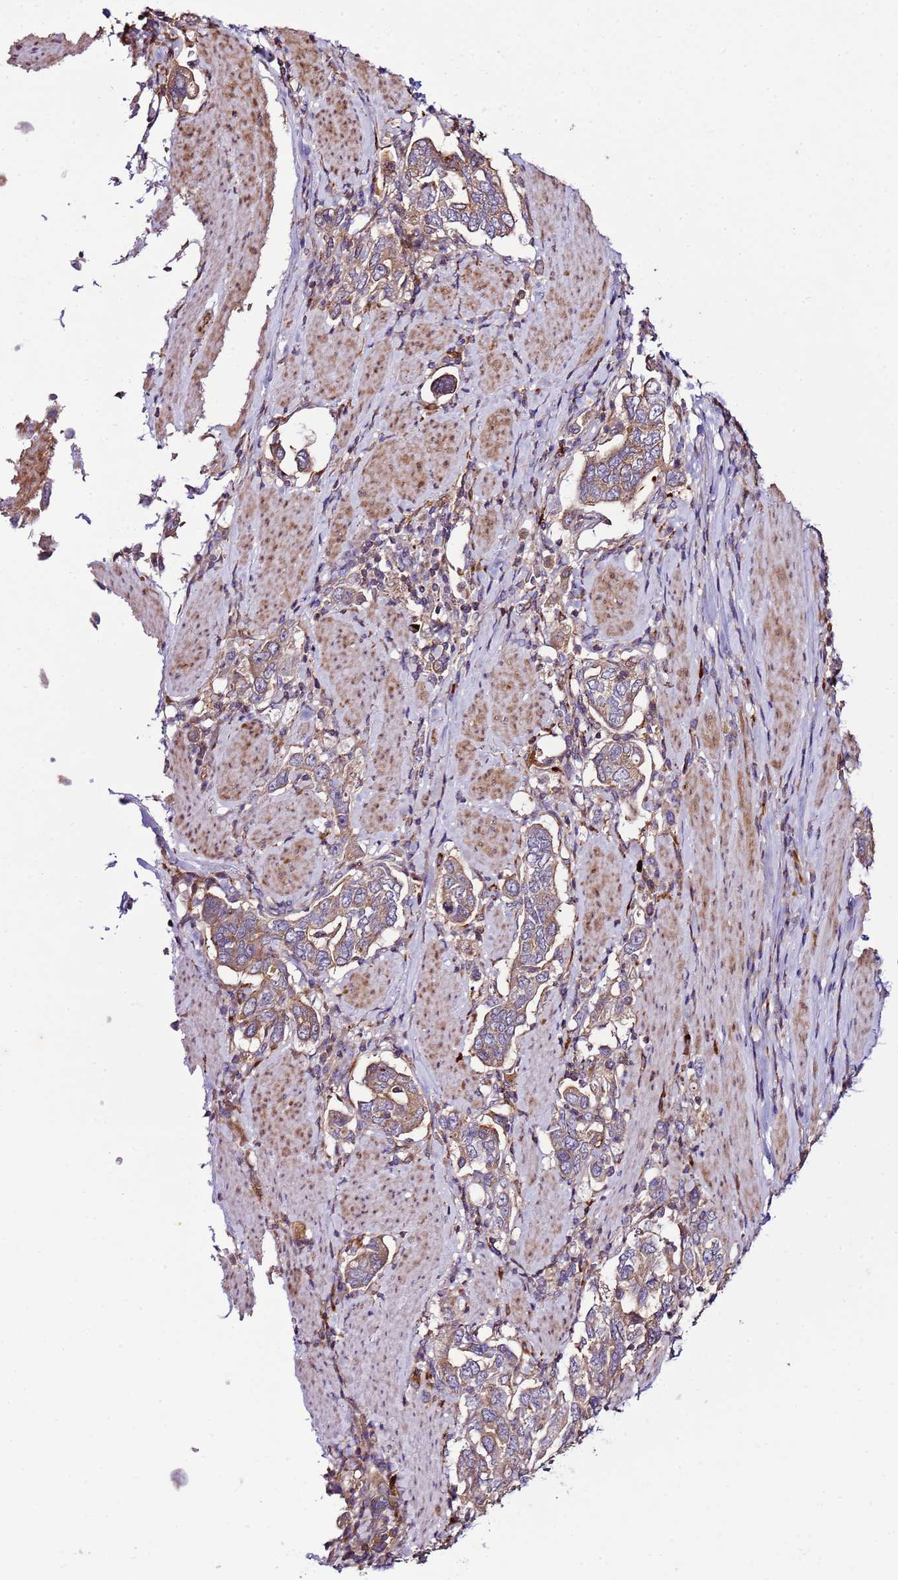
{"staining": {"intensity": "moderate", "quantity": "<25%", "location": "cytoplasmic/membranous"}, "tissue": "stomach cancer", "cell_type": "Tumor cells", "image_type": "cancer", "snomed": [{"axis": "morphology", "description": "Adenocarcinoma, NOS"}, {"axis": "topography", "description": "Stomach, upper"}, {"axis": "topography", "description": "Stomach"}], "caption": "Immunohistochemical staining of adenocarcinoma (stomach) reveals moderate cytoplasmic/membranous protein staining in about <25% of tumor cells.", "gene": "ZNF624", "patient": {"sex": "male", "age": 62}}